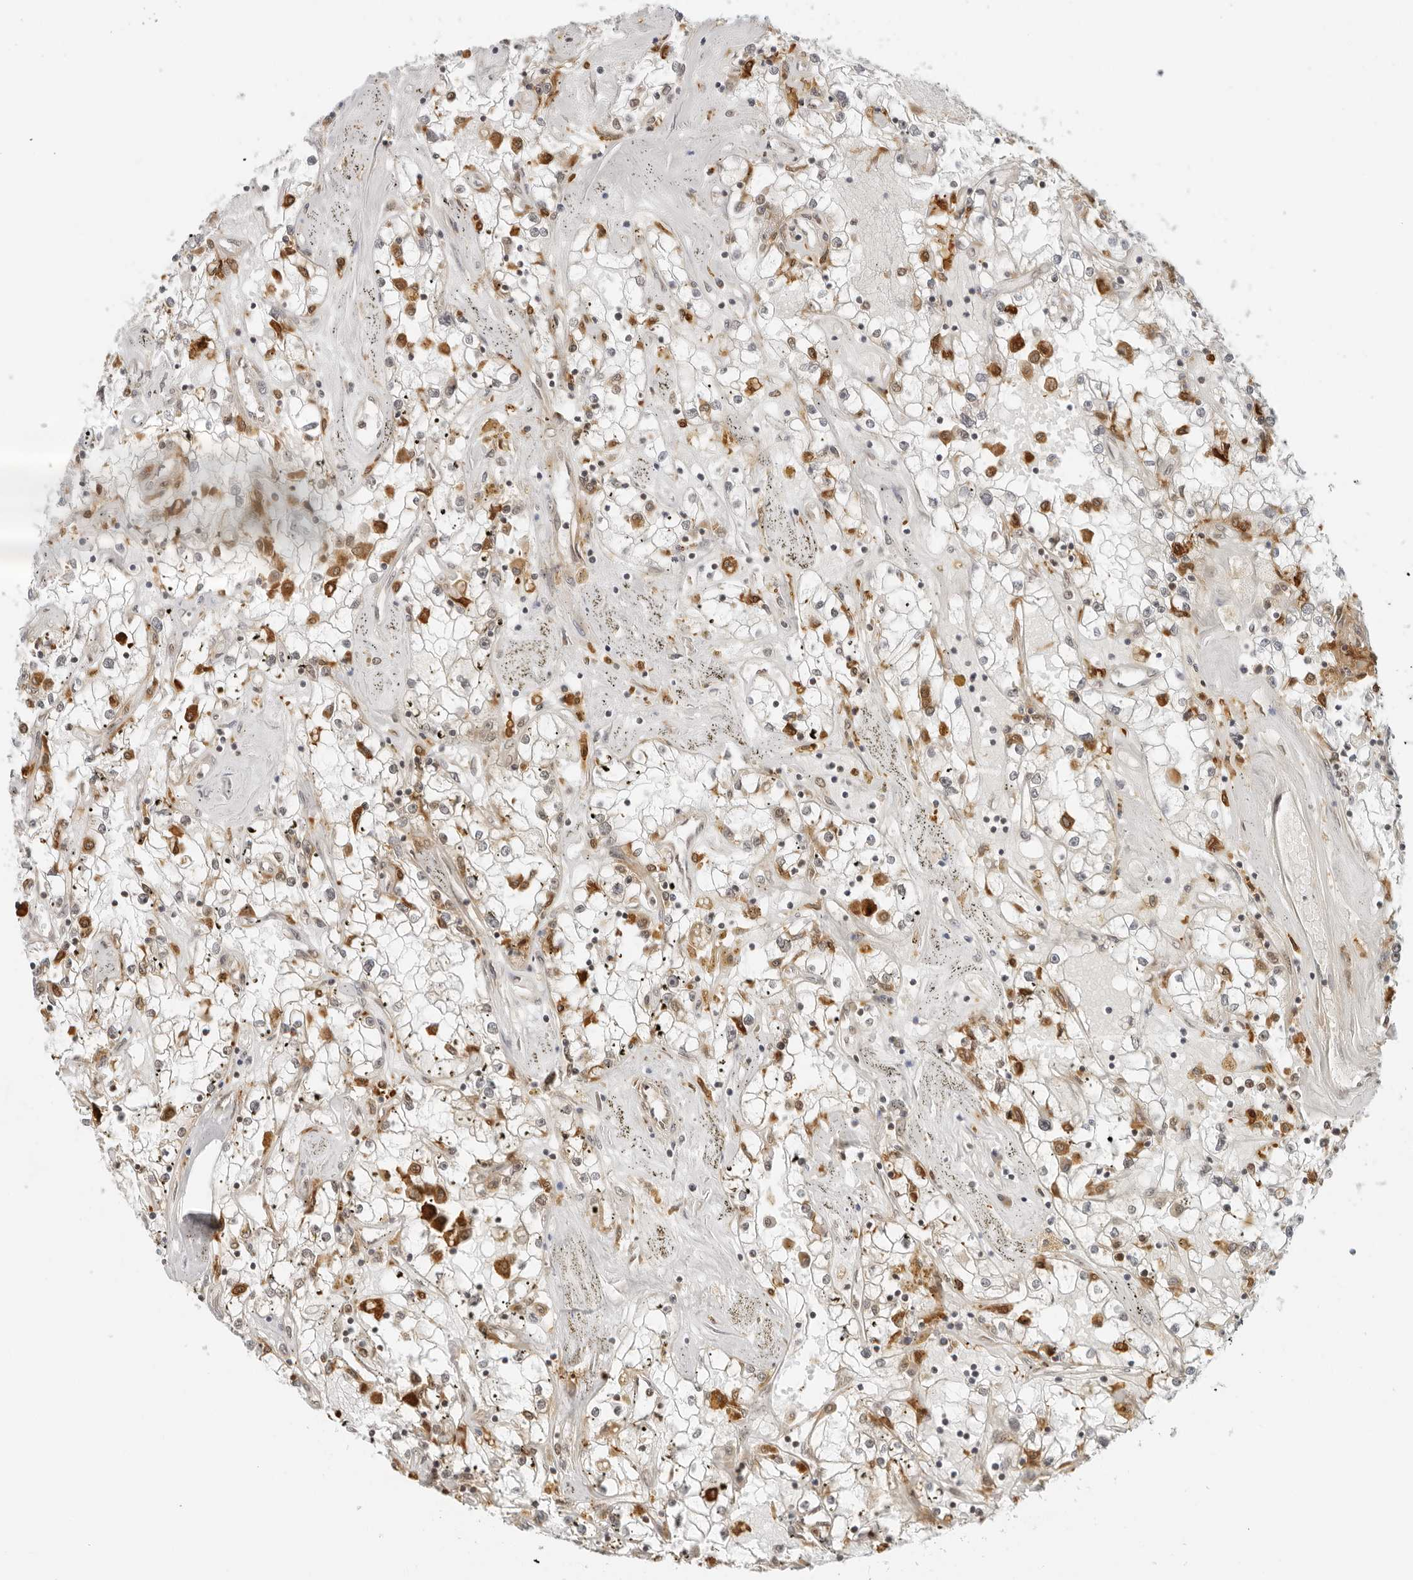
{"staining": {"intensity": "moderate", "quantity": "25%-75%", "location": "cytoplasmic/membranous"}, "tissue": "renal cancer", "cell_type": "Tumor cells", "image_type": "cancer", "snomed": [{"axis": "morphology", "description": "Adenocarcinoma, NOS"}, {"axis": "topography", "description": "Kidney"}], "caption": "The micrograph exhibits immunohistochemical staining of renal cancer. There is moderate cytoplasmic/membranous staining is present in about 25%-75% of tumor cells.", "gene": "RC3H1", "patient": {"sex": "male", "age": 56}}